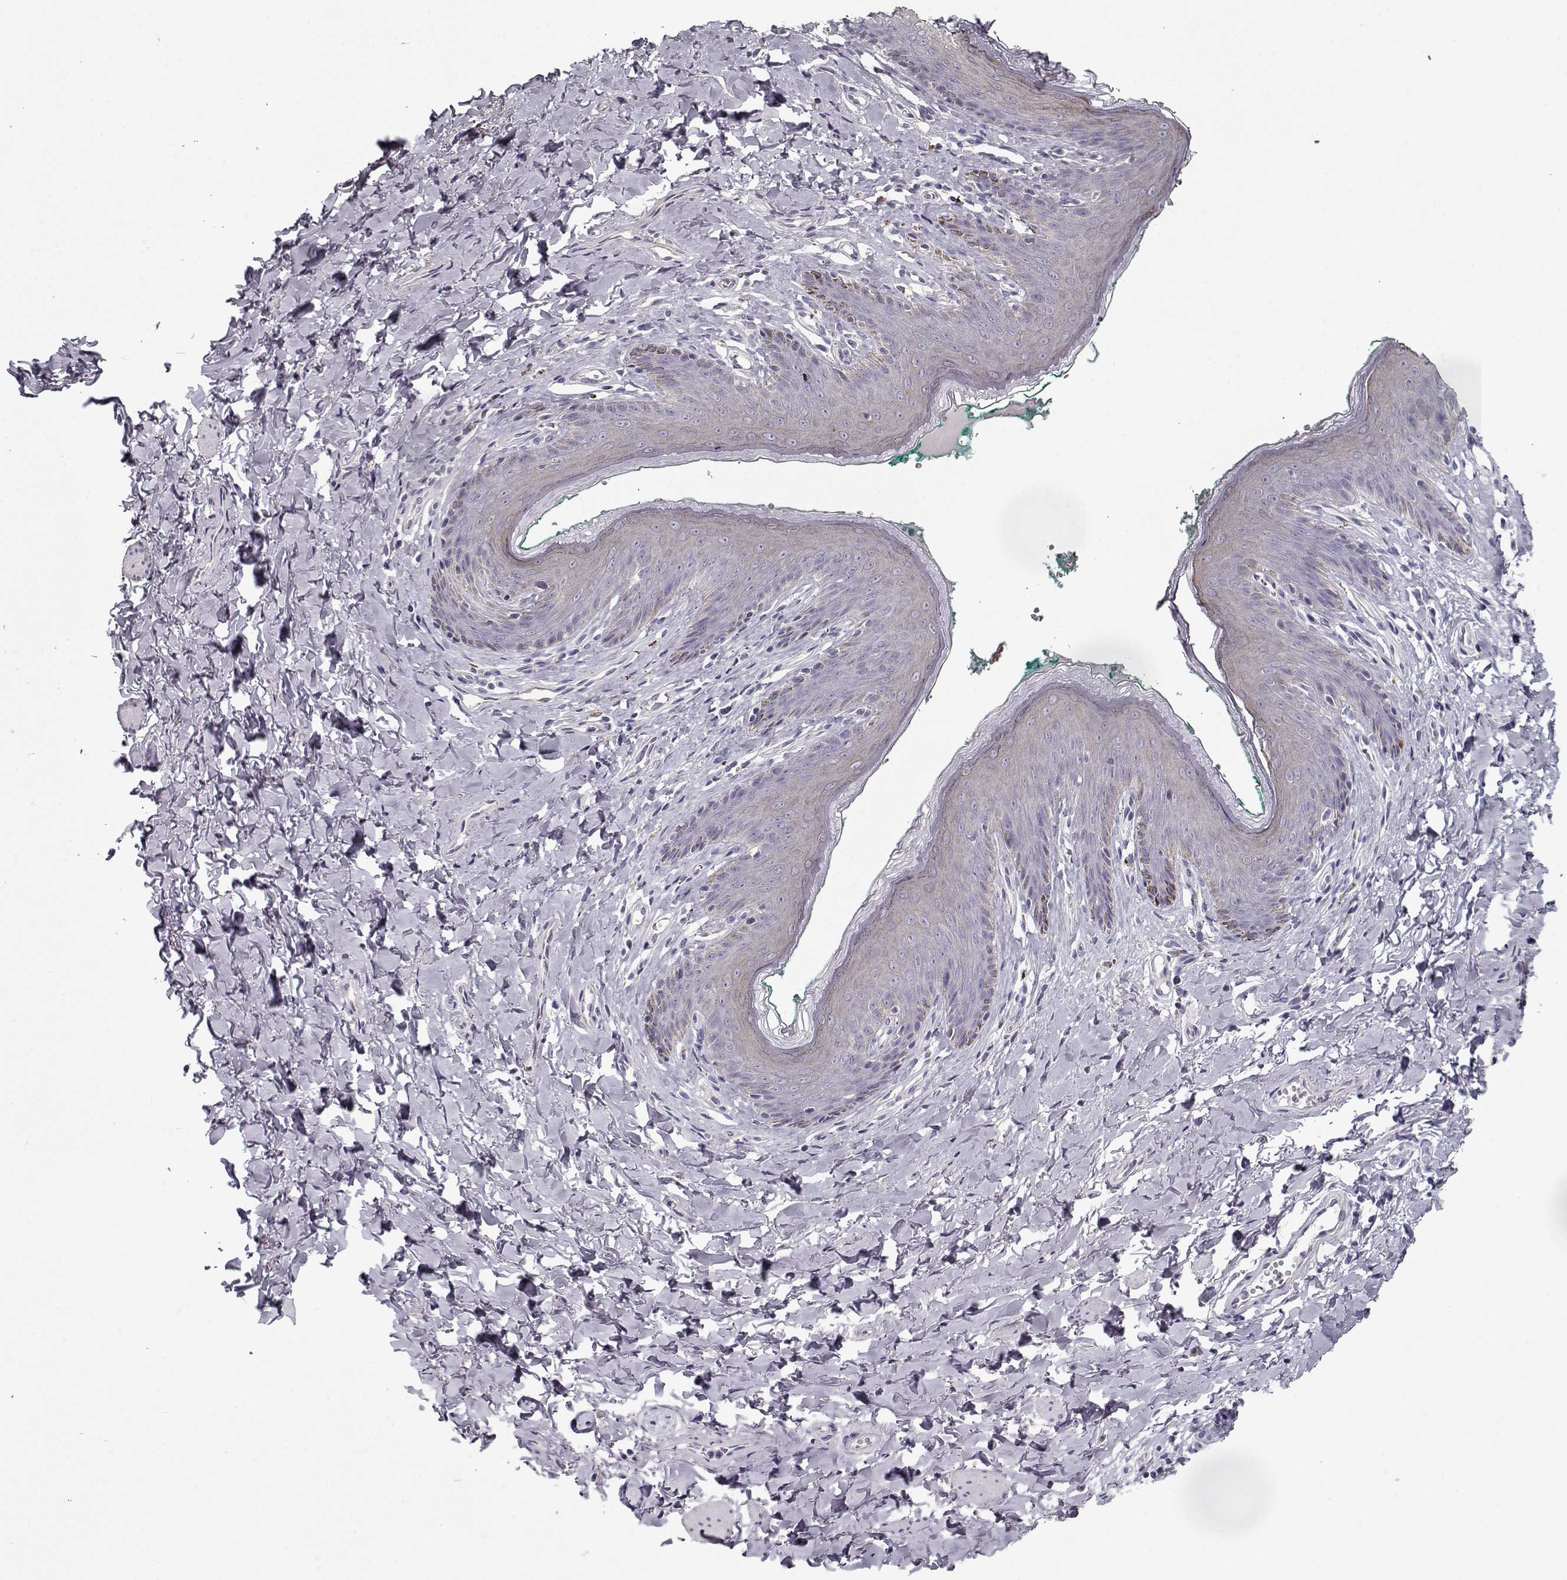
{"staining": {"intensity": "negative", "quantity": "none", "location": "none"}, "tissue": "skin", "cell_type": "Epidermal cells", "image_type": "normal", "snomed": [{"axis": "morphology", "description": "Normal tissue, NOS"}, {"axis": "topography", "description": "Vulva"}], "caption": "A micrograph of human skin is negative for staining in epidermal cells.", "gene": "CCDC136", "patient": {"sex": "female", "age": 66}}